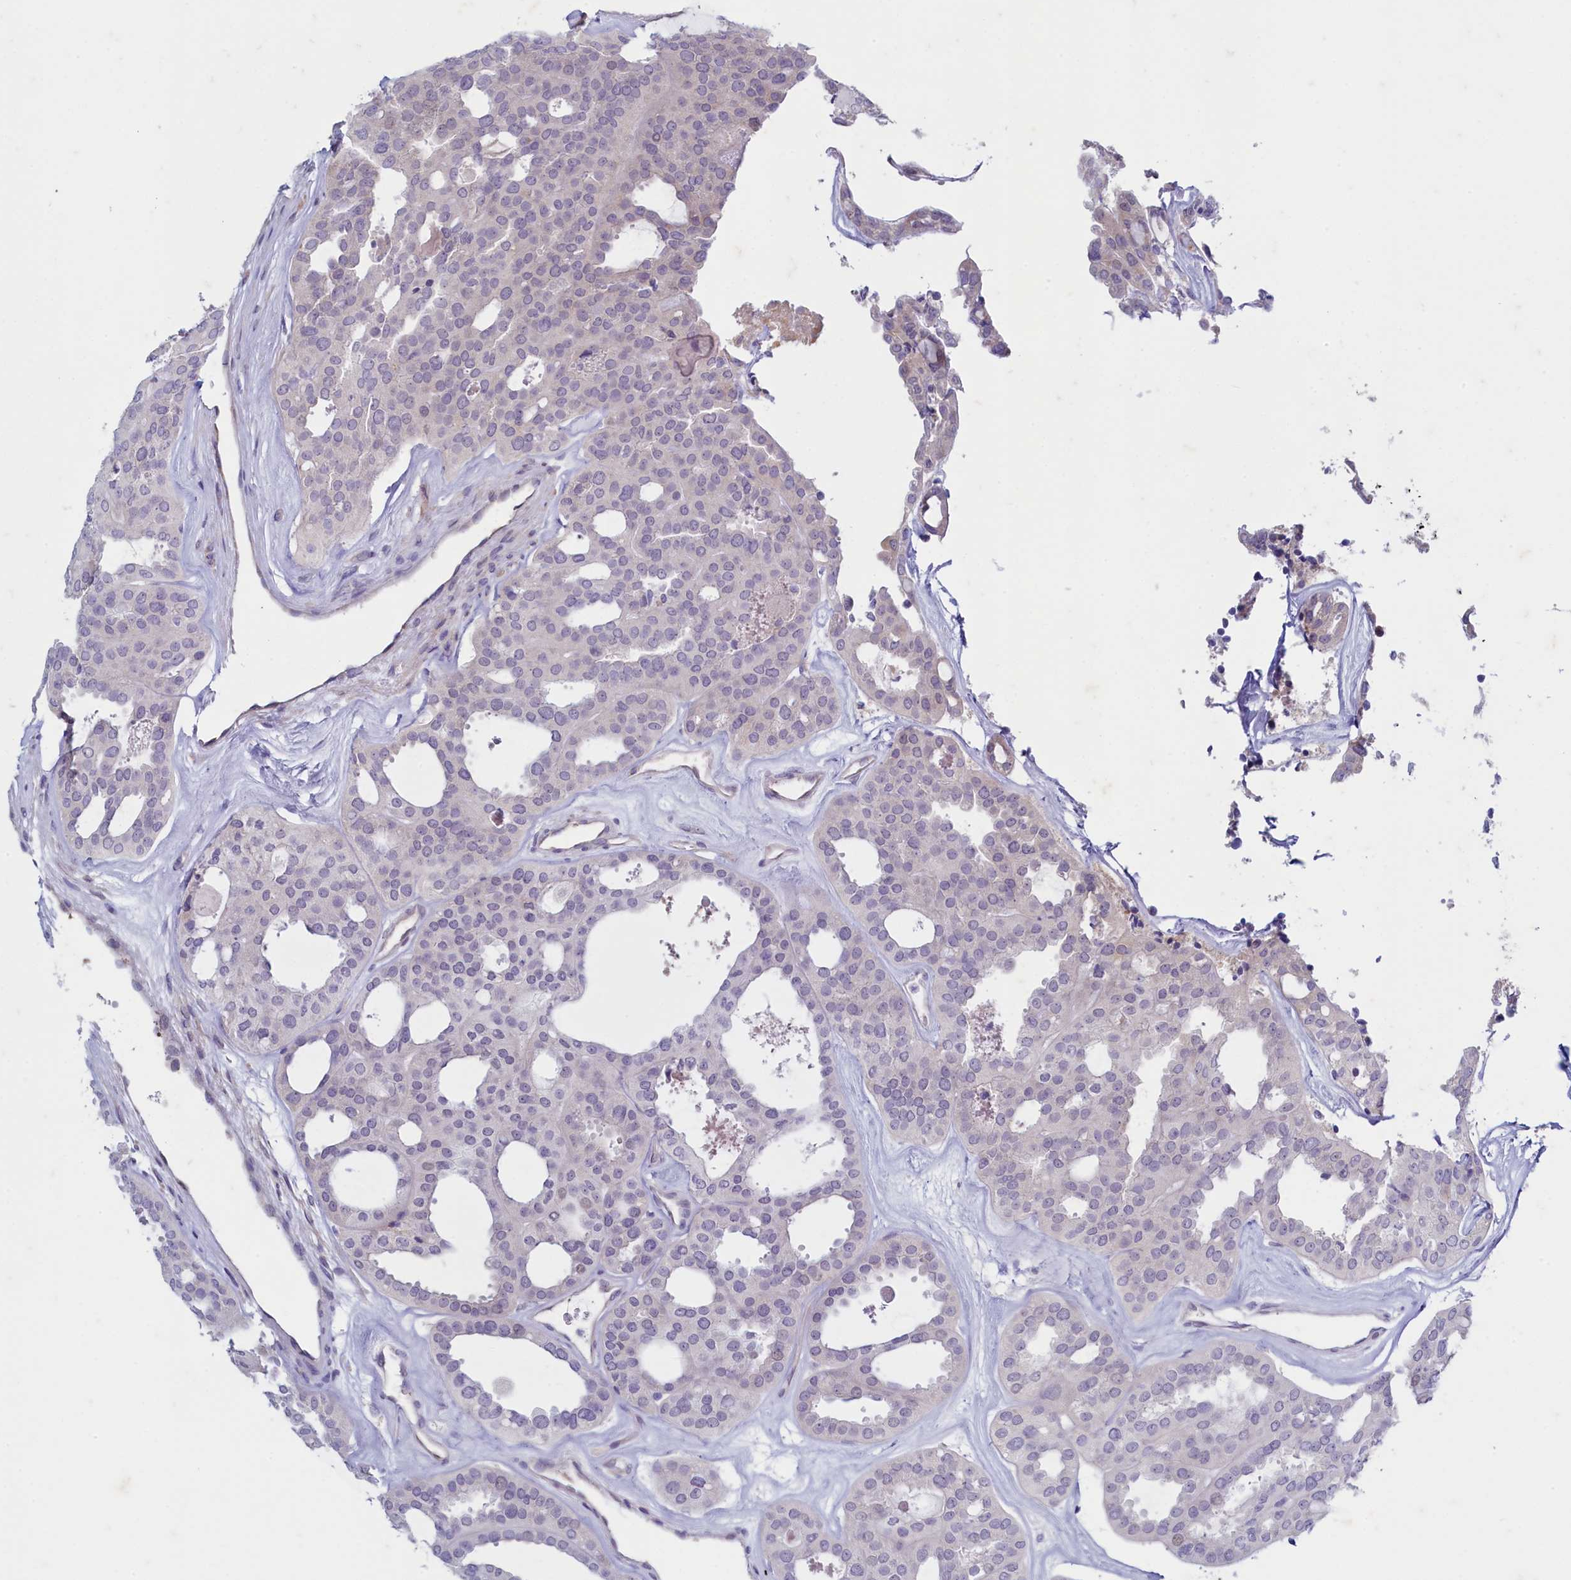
{"staining": {"intensity": "negative", "quantity": "none", "location": "none"}, "tissue": "thyroid cancer", "cell_type": "Tumor cells", "image_type": "cancer", "snomed": [{"axis": "morphology", "description": "Follicular adenoma carcinoma, NOS"}, {"axis": "topography", "description": "Thyroid gland"}], "caption": "Immunohistochemical staining of thyroid follicular adenoma carcinoma reveals no significant expression in tumor cells.", "gene": "MAP1LC3A", "patient": {"sex": "male", "age": 75}}